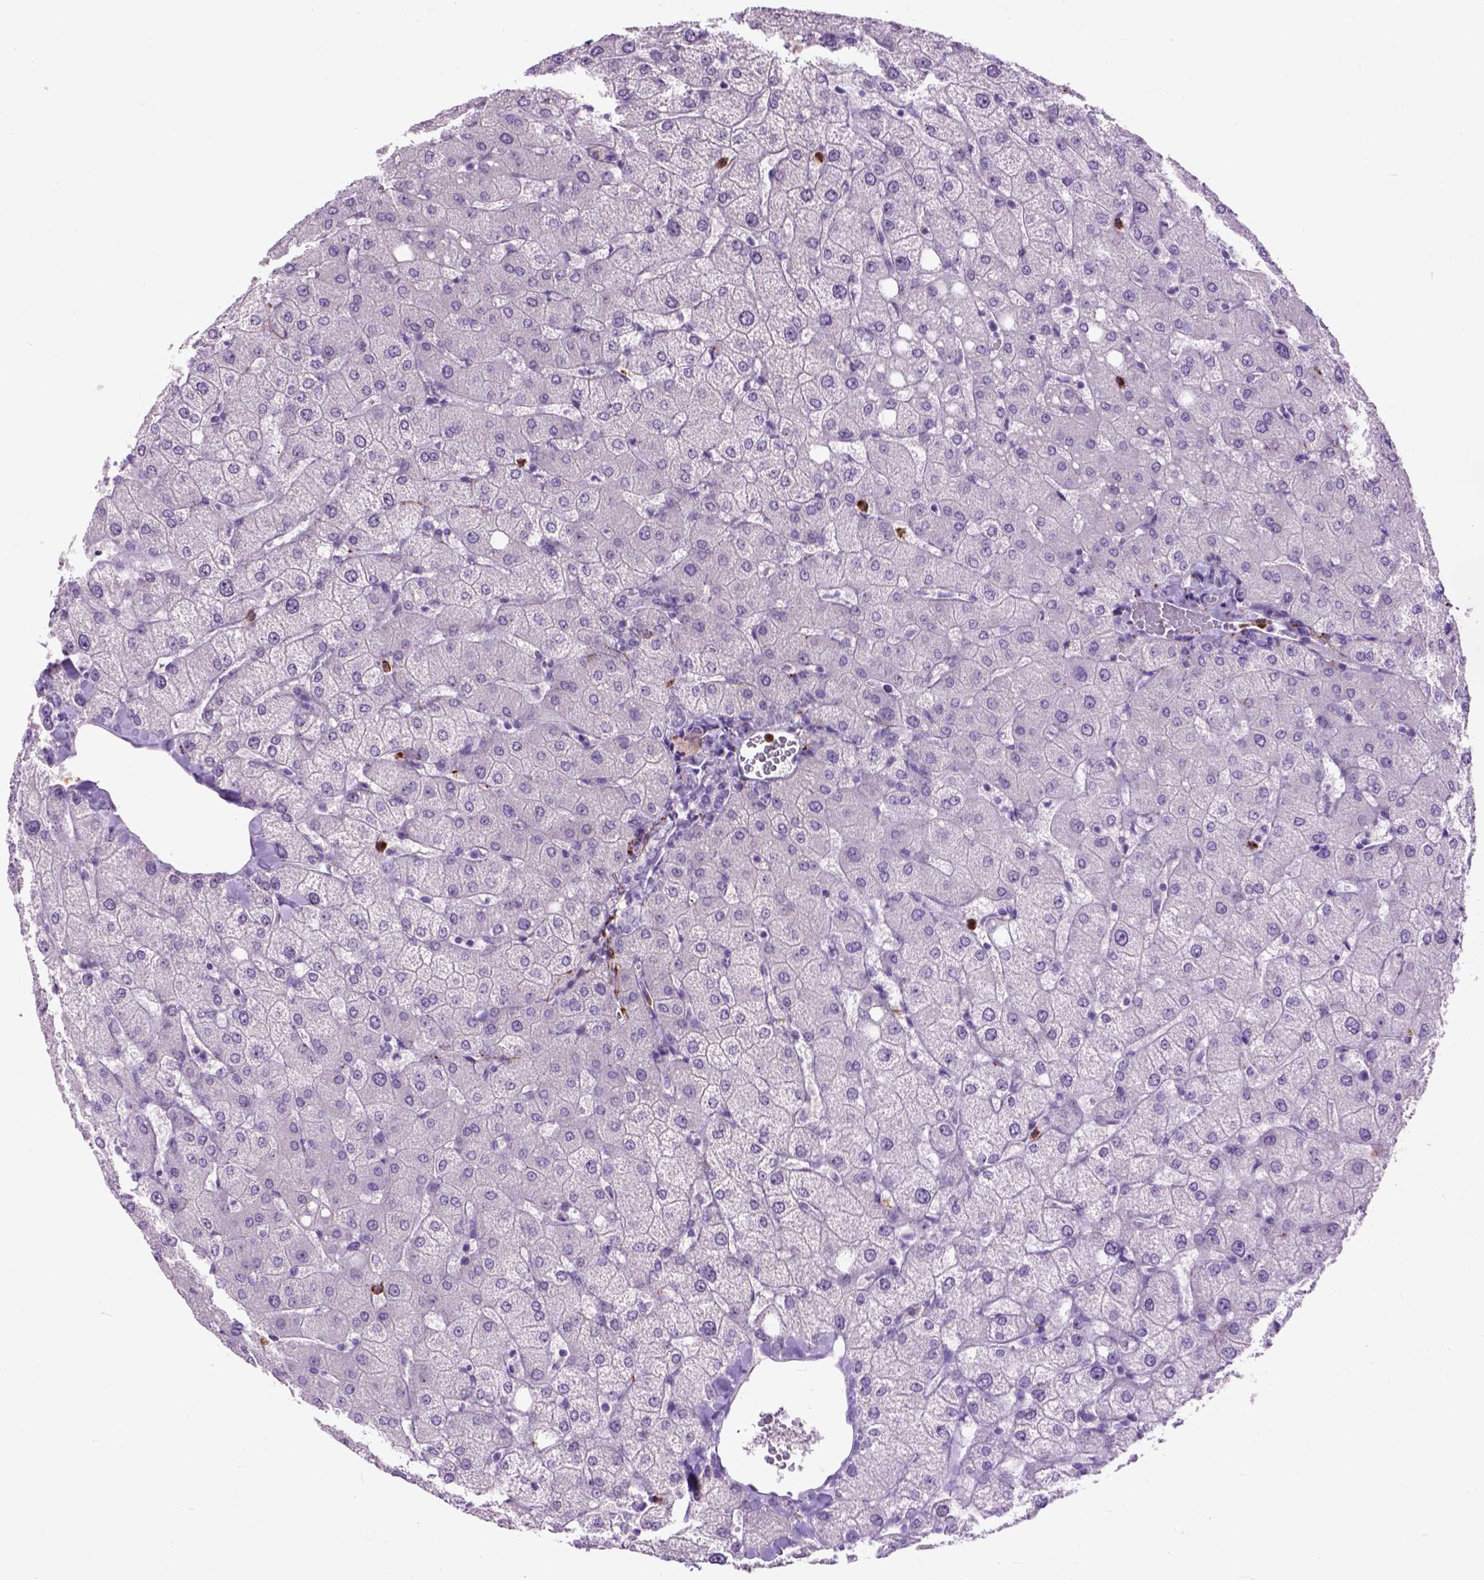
{"staining": {"intensity": "negative", "quantity": "none", "location": "none"}, "tissue": "liver", "cell_type": "Cholangiocytes", "image_type": "normal", "snomed": [{"axis": "morphology", "description": "Normal tissue, NOS"}, {"axis": "topography", "description": "Liver"}], "caption": "An immunohistochemistry micrograph of unremarkable liver is shown. There is no staining in cholangiocytes of liver.", "gene": "MAPT", "patient": {"sex": "female", "age": 54}}